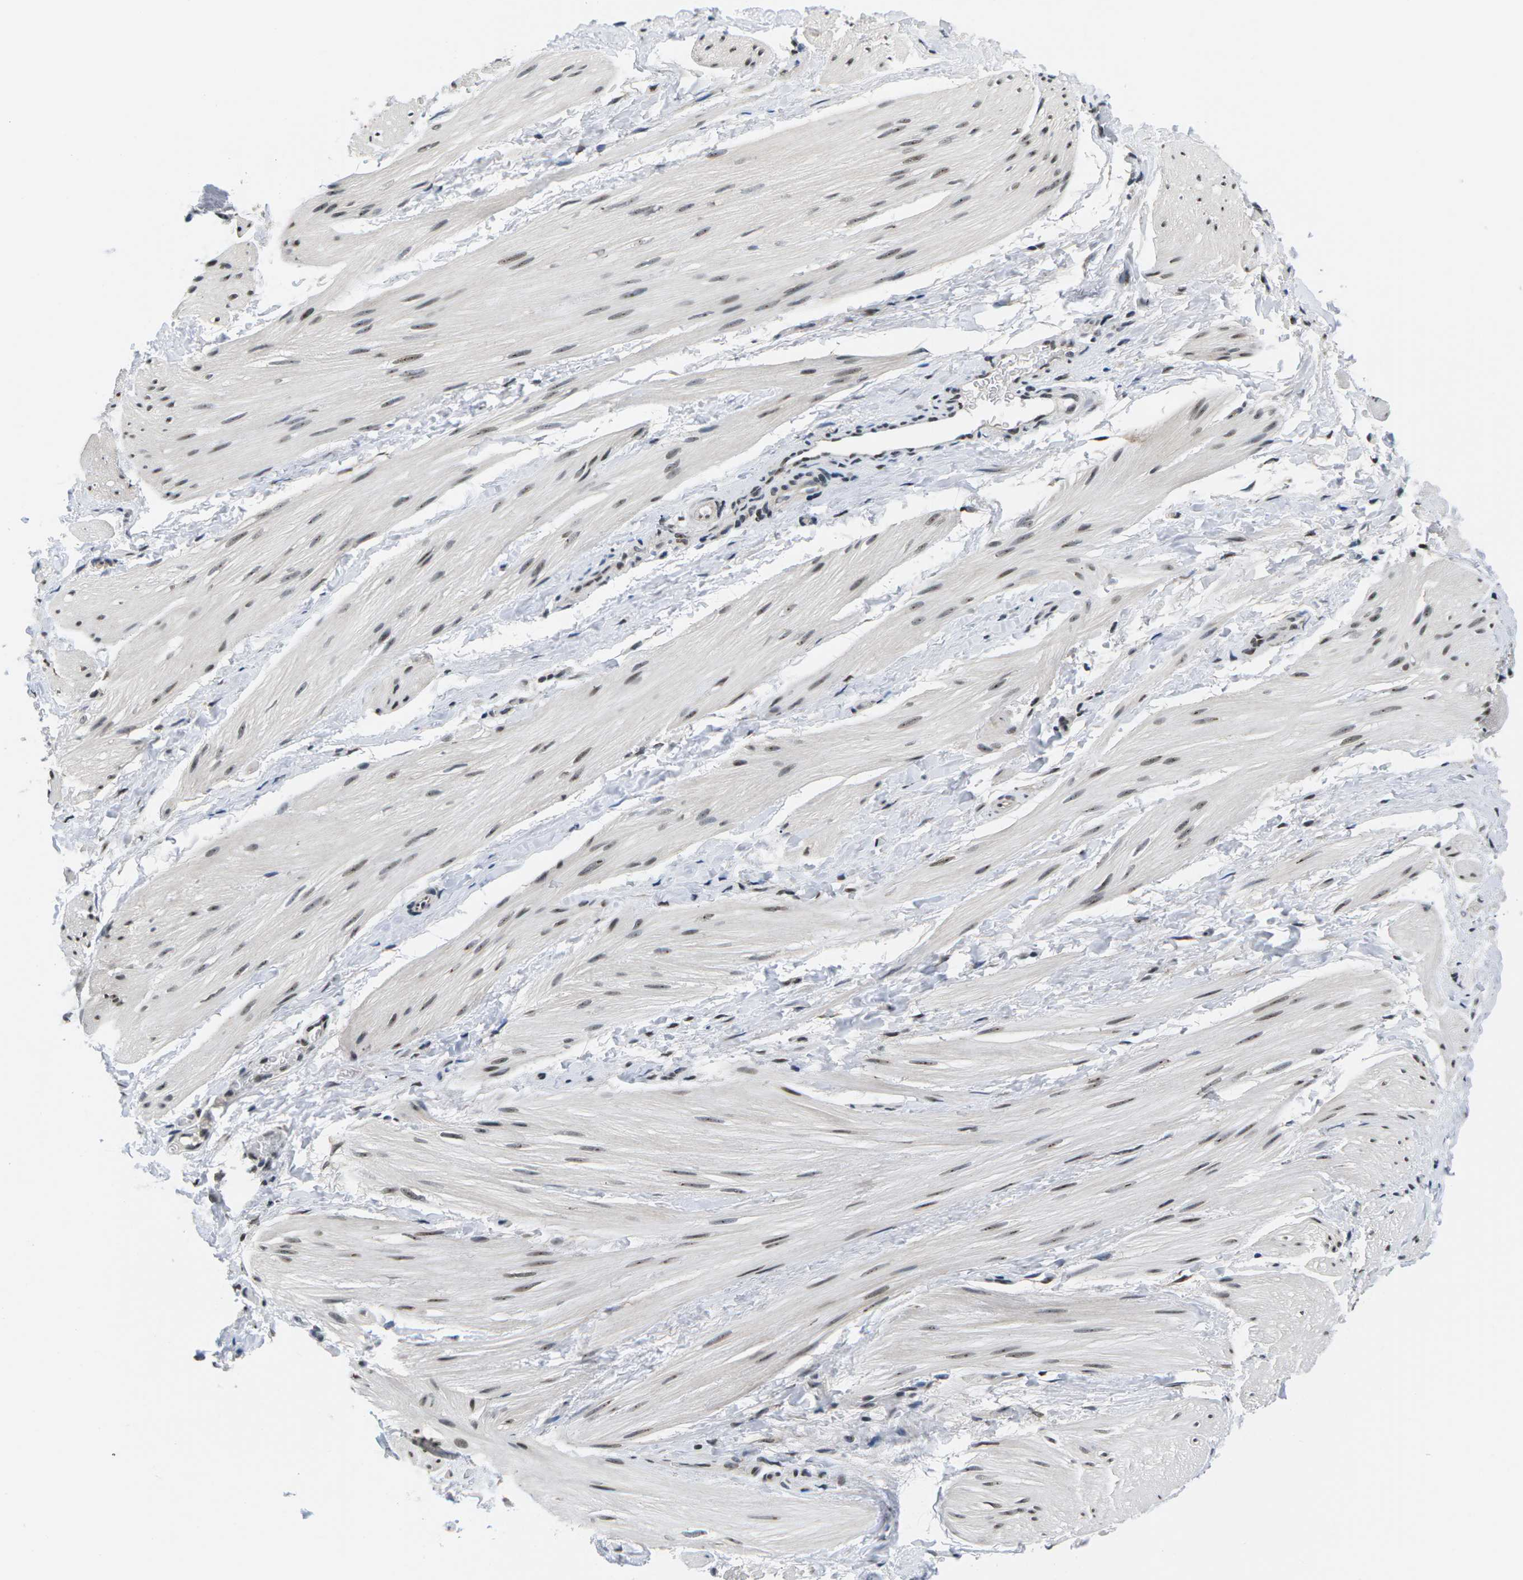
{"staining": {"intensity": "weak", "quantity": ">75%", "location": "nuclear"}, "tissue": "smooth muscle", "cell_type": "Smooth muscle cells", "image_type": "normal", "snomed": [{"axis": "morphology", "description": "Normal tissue, NOS"}, {"axis": "topography", "description": "Smooth muscle"}], "caption": "Immunohistochemistry (IHC) (DAB (3,3'-diaminobenzidine)) staining of unremarkable smooth muscle shows weak nuclear protein staining in about >75% of smooth muscle cells. (Brightfield microscopy of DAB IHC at high magnification).", "gene": "NSRP1", "patient": {"sex": "male", "age": 16}}